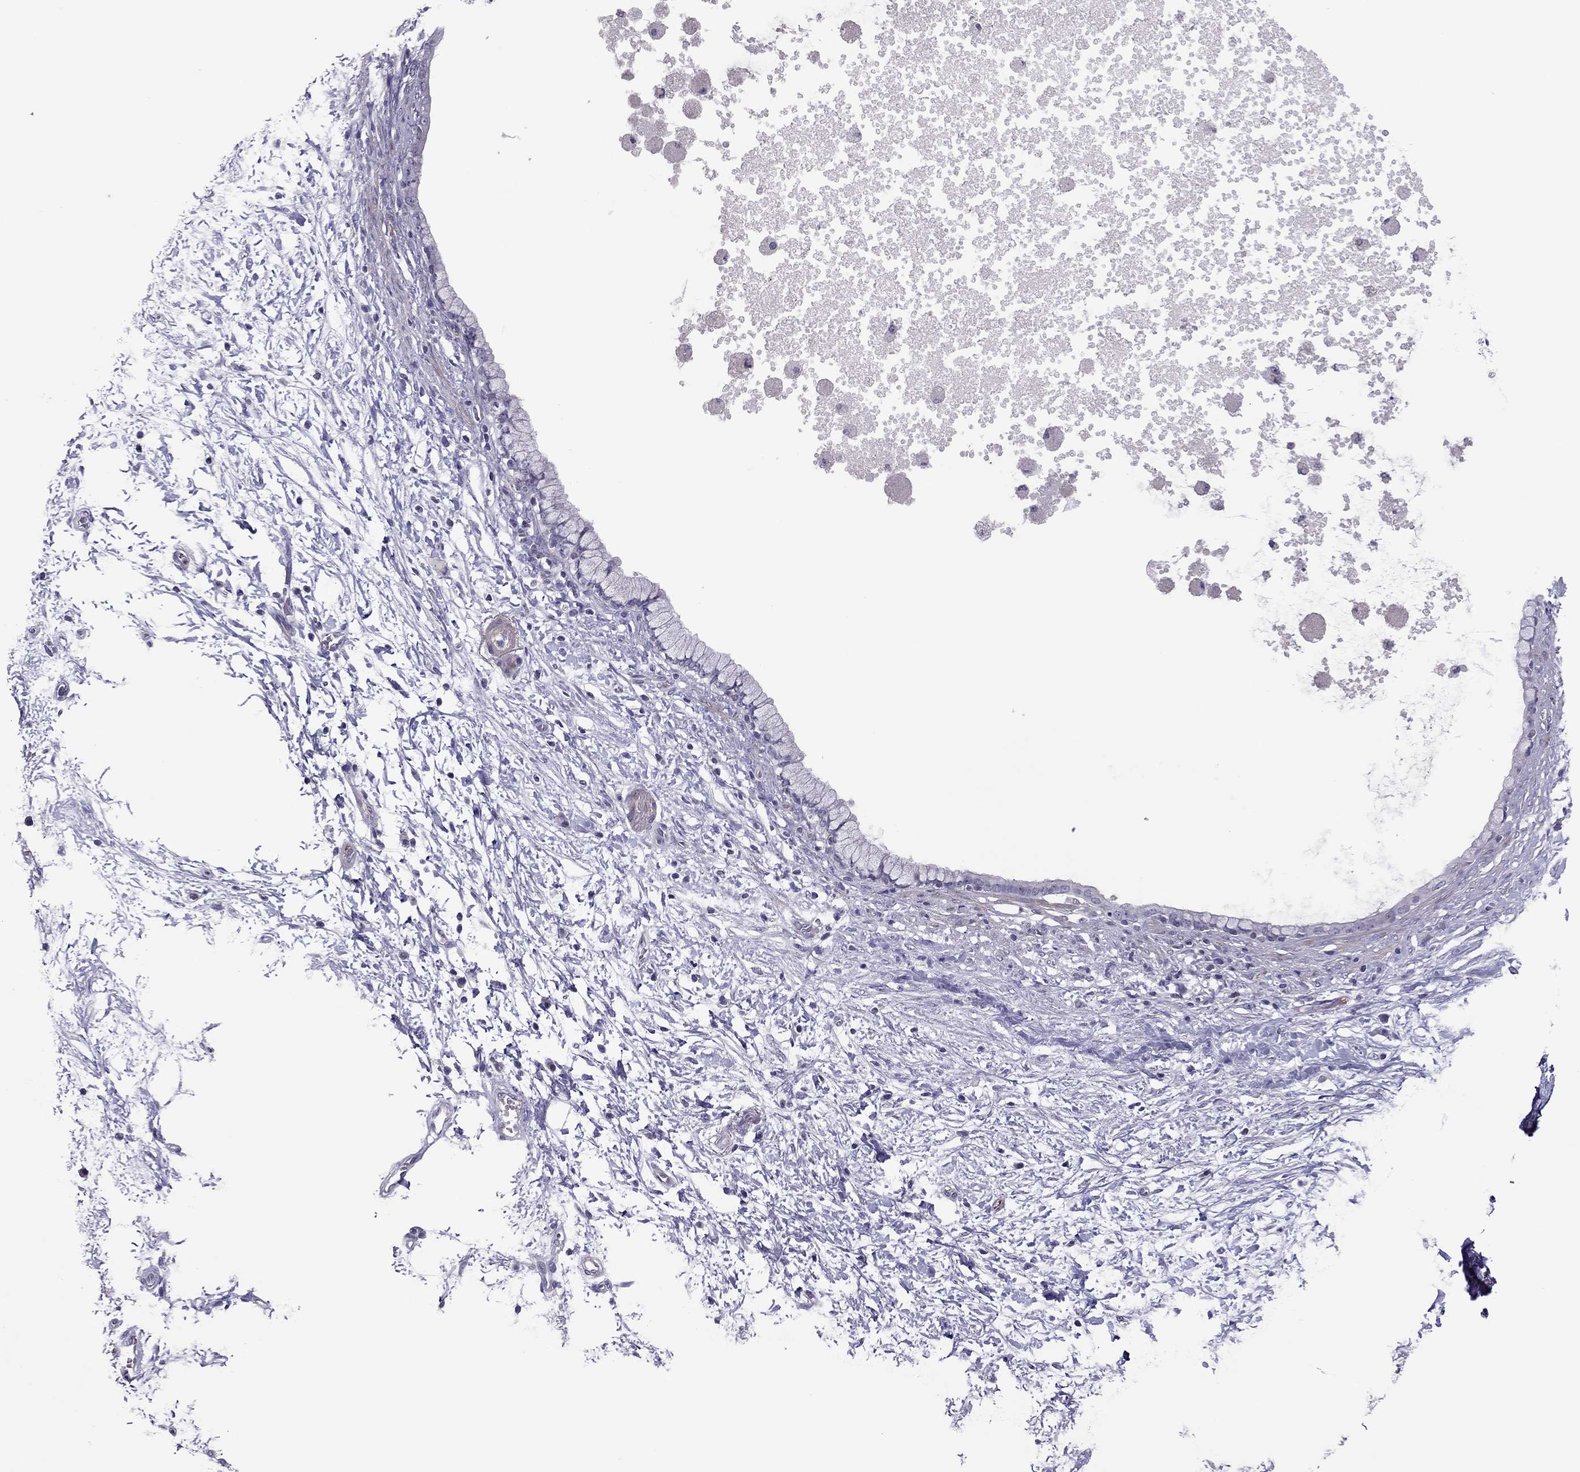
{"staining": {"intensity": "negative", "quantity": "none", "location": "none"}, "tissue": "pancreatic cancer", "cell_type": "Tumor cells", "image_type": "cancer", "snomed": [{"axis": "morphology", "description": "Adenocarcinoma, NOS"}, {"axis": "topography", "description": "Pancreas"}], "caption": "Immunohistochemistry (IHC) of pancreatic cancer (adenocarcinoma) reveals no expression in tumor cells.", "gene": "SLC16A8", "patient": {"sex": "female", "age": 72}}